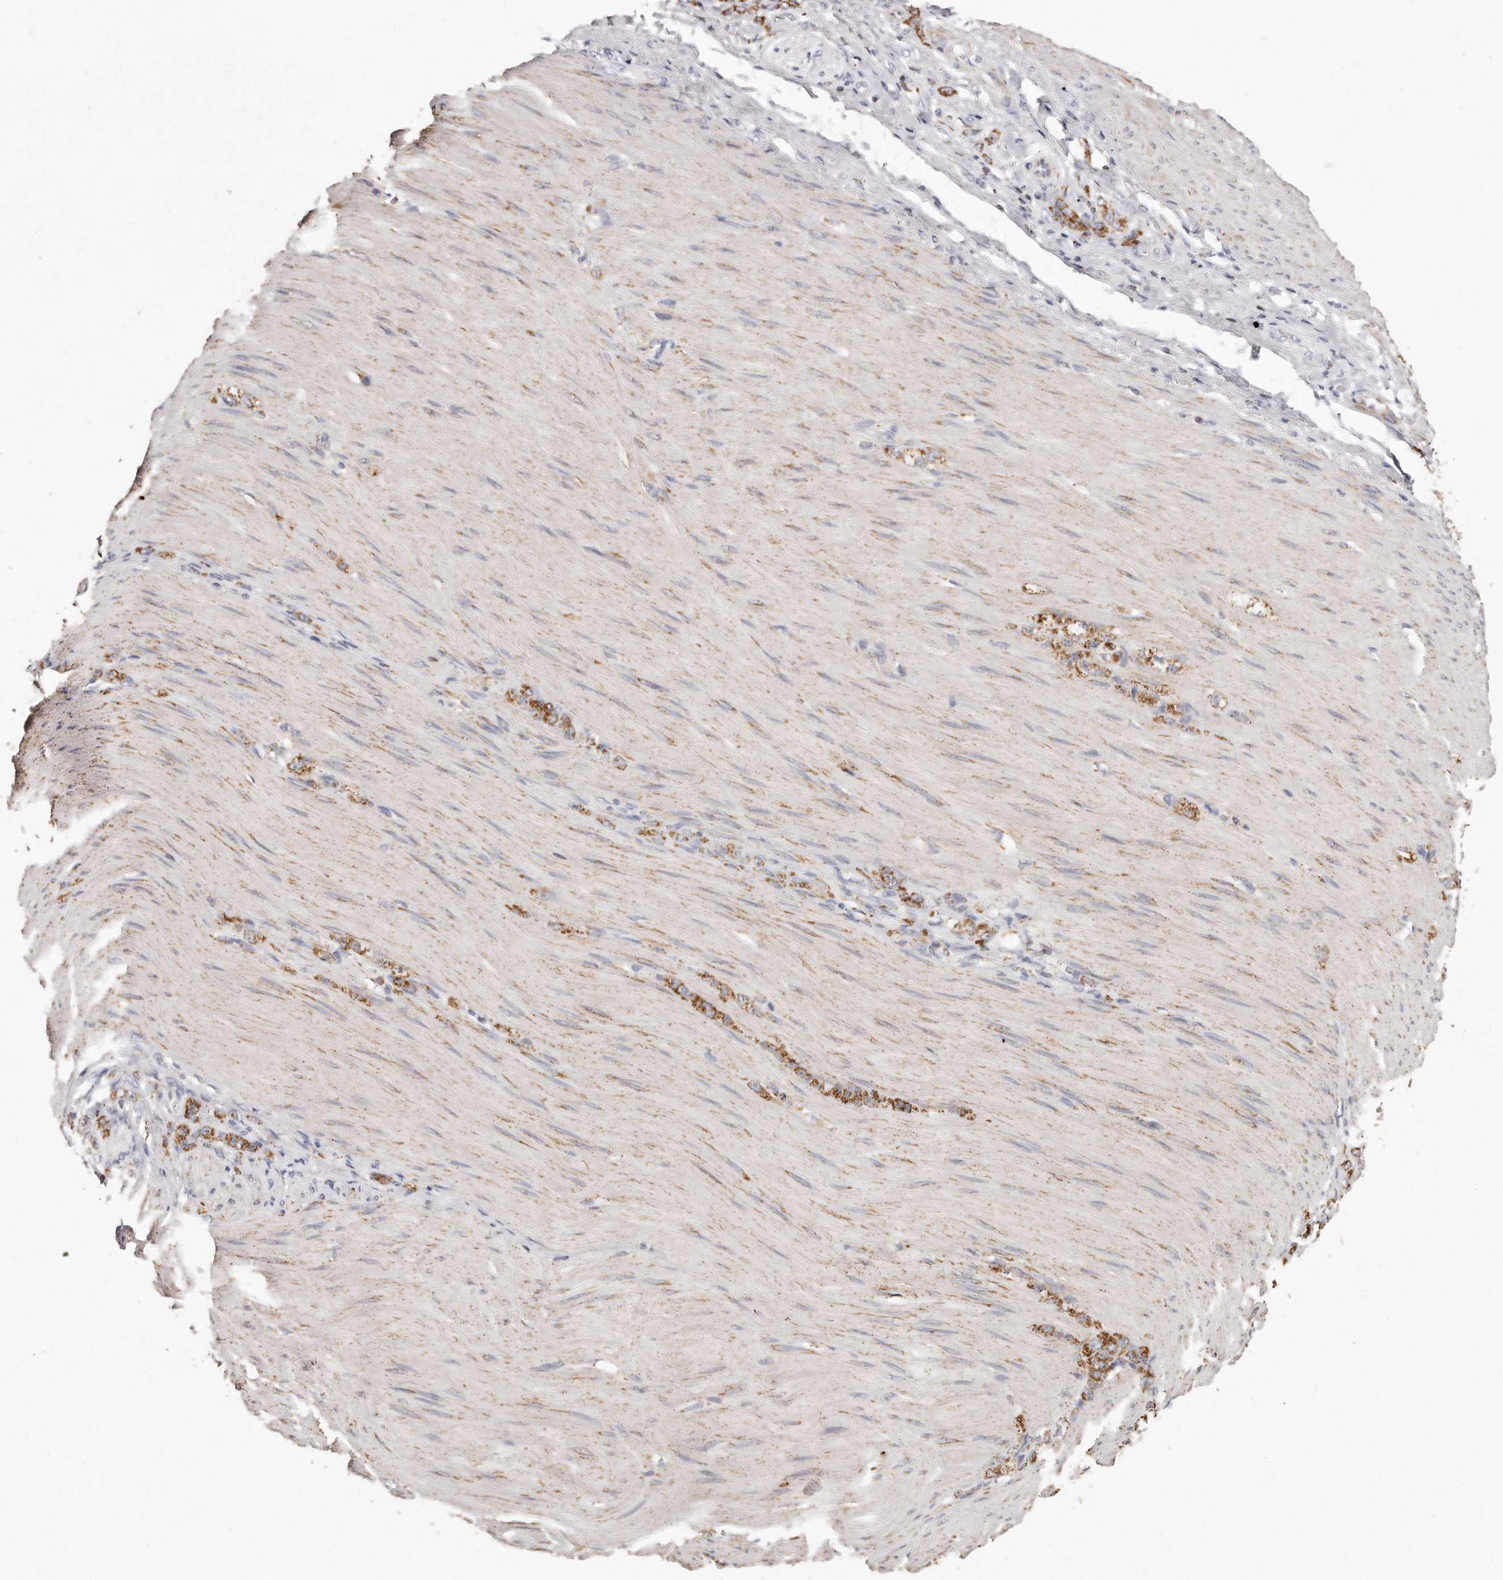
{"staining": {"intensity": "moderate", "quantity": ">75%", "location": "cytoplasmic/membranous"}, "tissue": "stomach cancer", "cell_type": "Tumor cells", "image_type": "cancer", "snomed": [{"axis": "morphology", "description": "Normal tissue, NOS"}, {"axis": "morphology", "description": "Adenocarcinoma, NOS"}, {"axis": "topography", "description": "Stomach"}], "caption": "IHC (DAB (3,3'-diaminobenzidine)) staining of stomach adenocarcinoma demonstrates moderate cytoplasmic/membranous protein expression in about >75% of tumor cells. Immunohistochemistry stains the protein of interest in brown and the nuclei are stained blue.", "gene": "RTKN", "patient": {"sex": "male", "age": 82}}